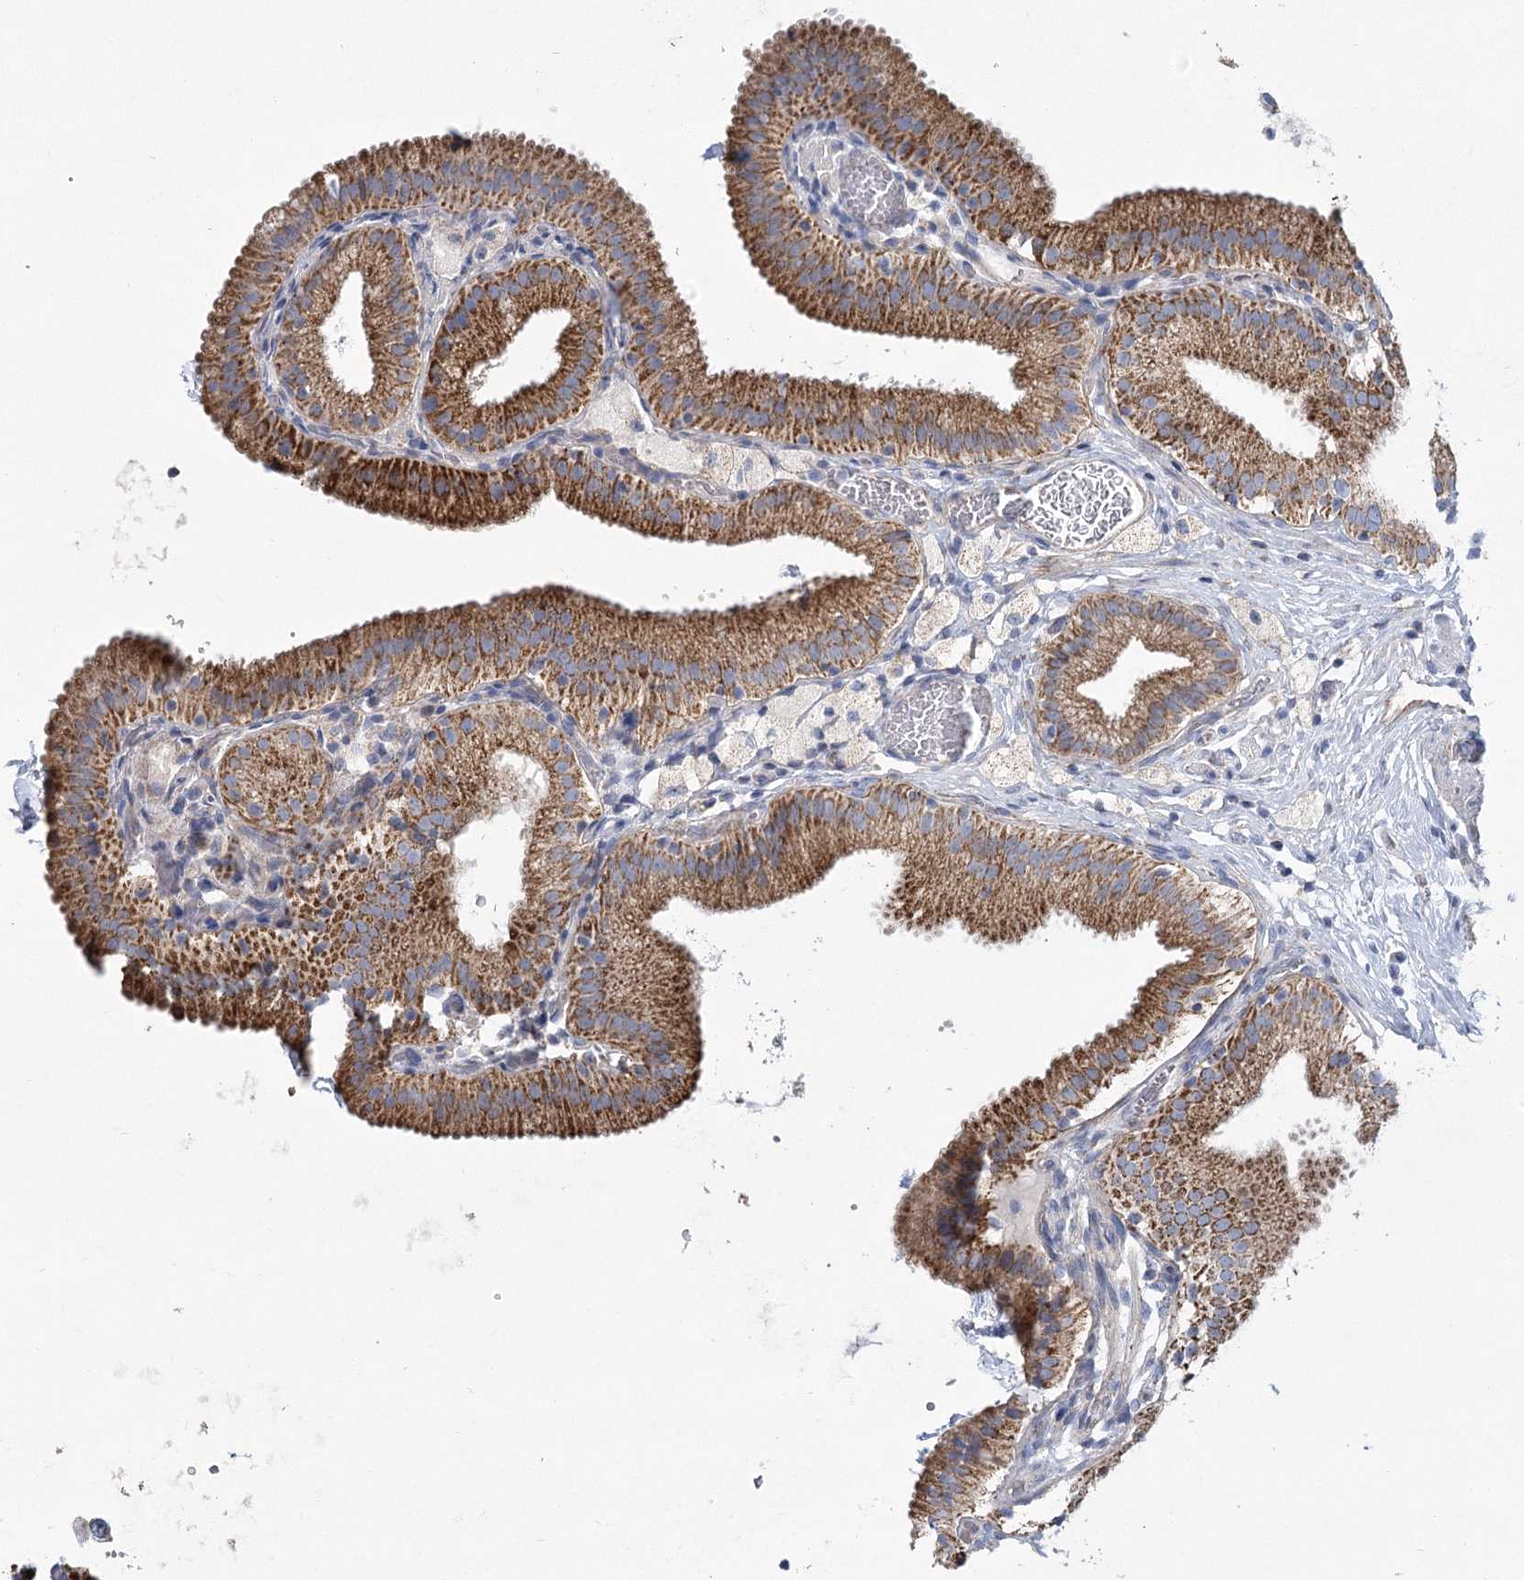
{"staining": {"intensity": "strong", "quantity": ">75%", "location": "cytoplasmic/membranous"}, "tissue": "gallbladder", "cell_type": "Glandular cells", "image_type": "normal", "snomed": [{"axis": "morphology", "description": "Normal tissue, NOS"}, {"axis": "topography", "description": "Gallbladder"}], "caption": "The micrograph shows immunohistochemical staining of unremarkable gallbladder. There is strong cytoplasmic/membranous expression is seen in approximately >75% of glandular cells. Nuclei are stained in blue.", "gene": "SNX7", "patient": {"sex": "male", "age": 54}}